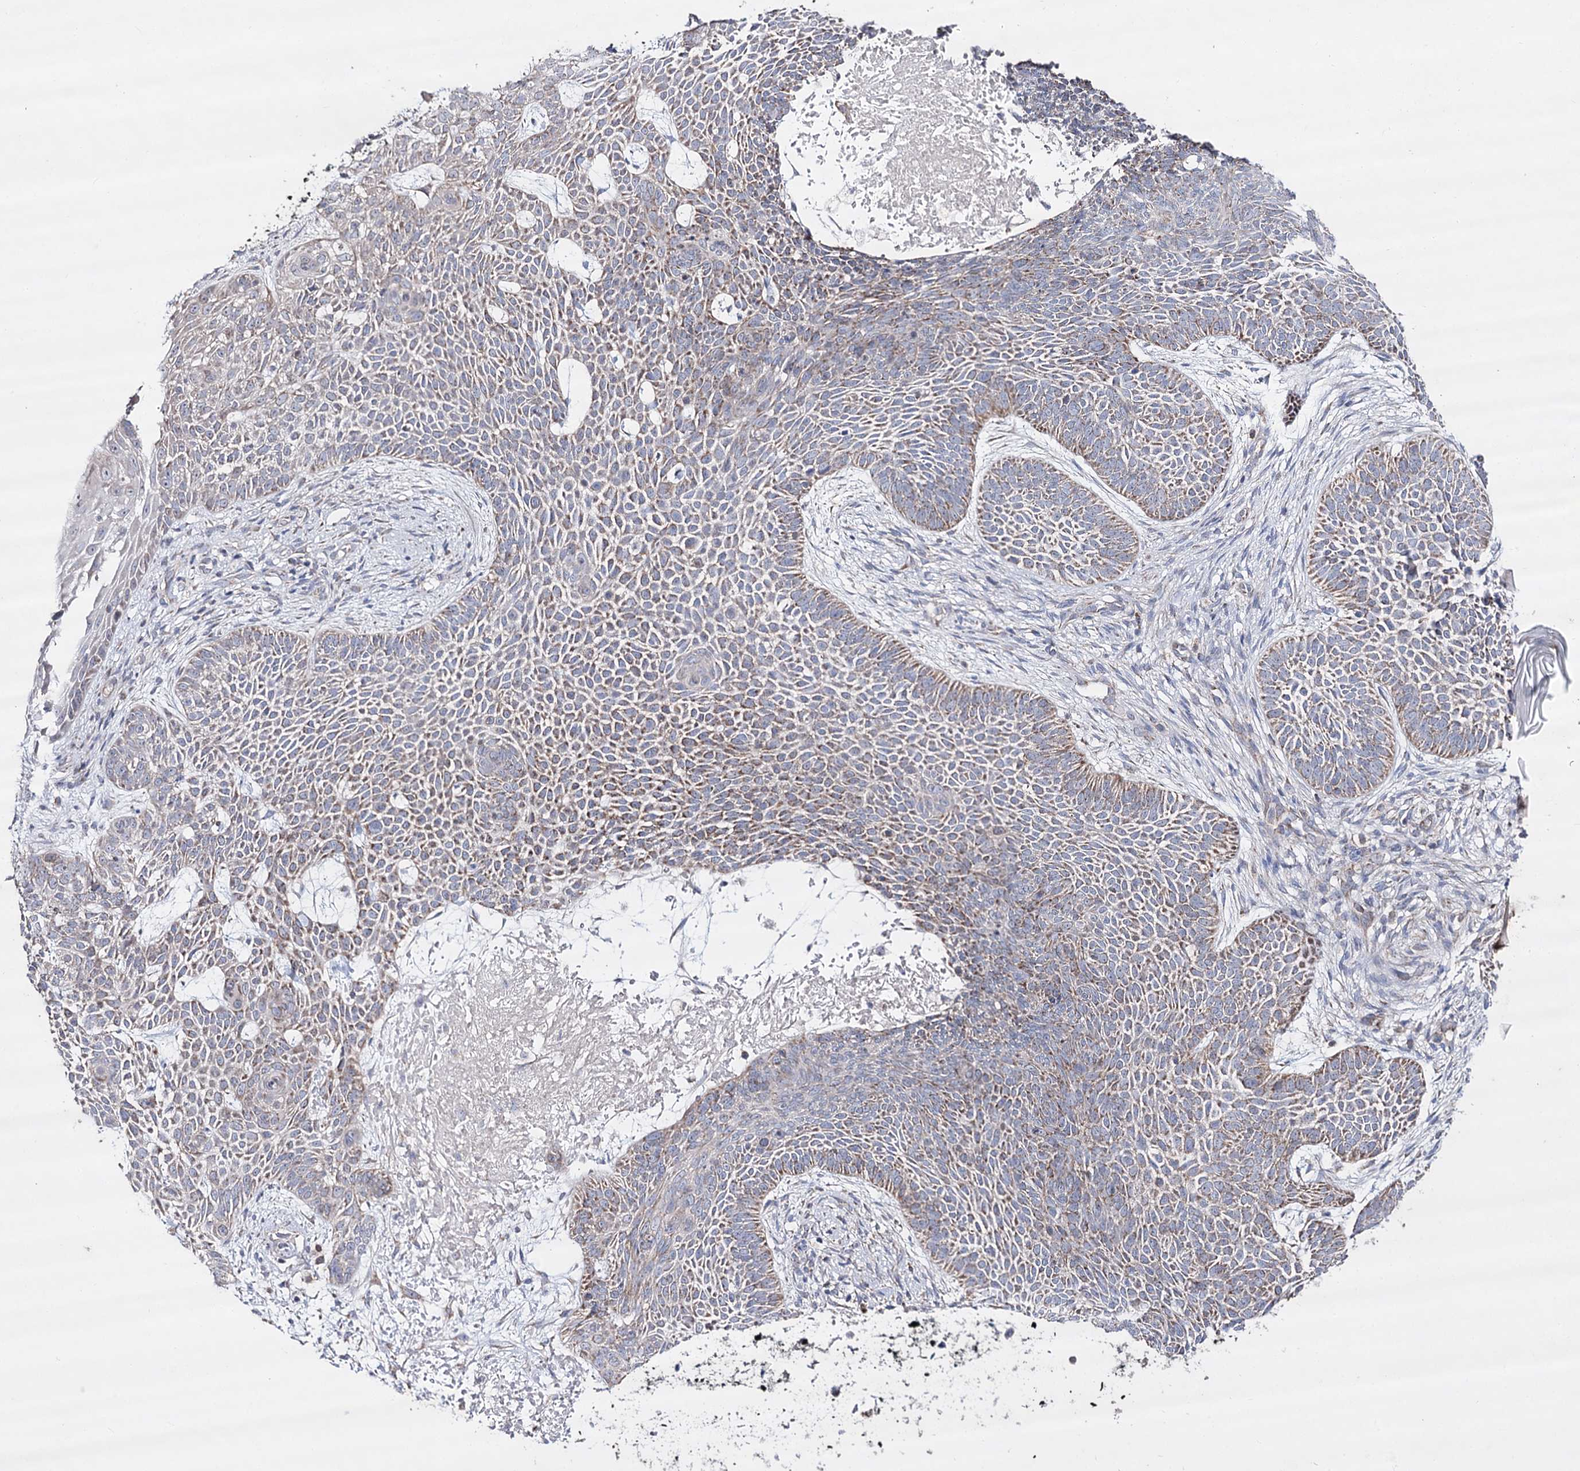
{"staining": {"intensity": "moderate", "quantity": ">75%", "location": "cytoplasmic/membranous"}, "tissue": "skin cancer", "cell_type": "Tumor cells", "image_type": "cancer", "snomed": [{"axis": "morphology", "description": "Basal cell carcinoma"}, {"axis": "topography", "description": "Skin"}], "caption": "Protein expression analysis of skin basal cell carcinoma reveals moderate cytoplasmic/membranous expression in approximately >75% of tumor cells.", "gene": "NADK2", "patient": {"sex": "male", "age": 85}}